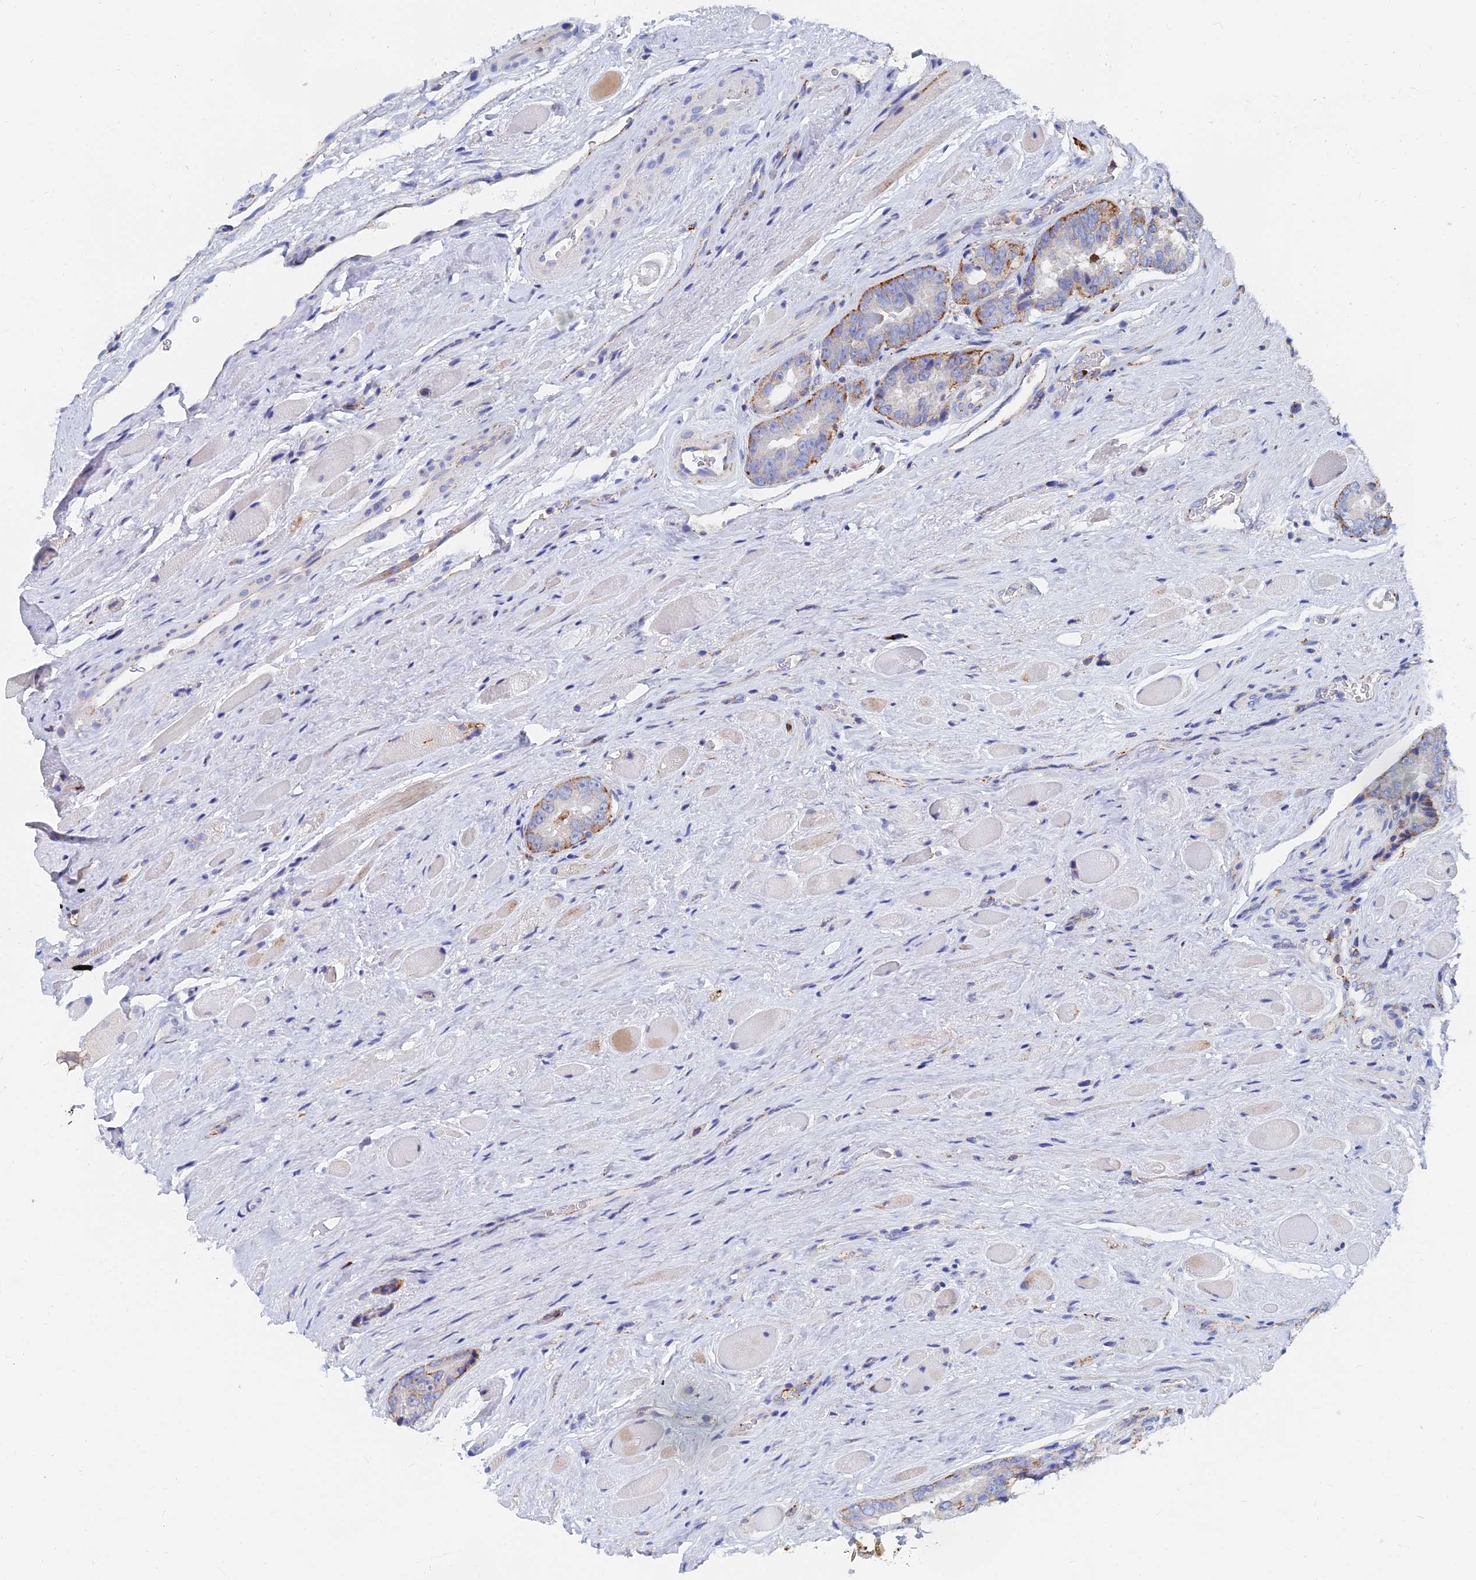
{"staining": {"intensity": "moderate", "quantity": "25%-75%", "location": "cytoplasmic/membranous"}, "tissue": "prostate cancer", "cell_type": "Tumor cells", "image_type": "cancer", "snomed": [{"axis": "morphology", "description": "Adenocarcinoma, High grade"}, {"axis": "topography", "description": "Prostate"}], "caption": "Immunohistochemical staining of human prostate cancer (high-grade adenocarcinoma) shows medium levels of moderate cytoplasmic/membranous protein positivity in approximately 25%-75% of tumor cells. (Stains: DAB in brown, nuclei in blue, Microscopy: brightfield microscopy at high magnification).", "gene": "SPNS1", "patient": {"sex": "male", "age": 72}}